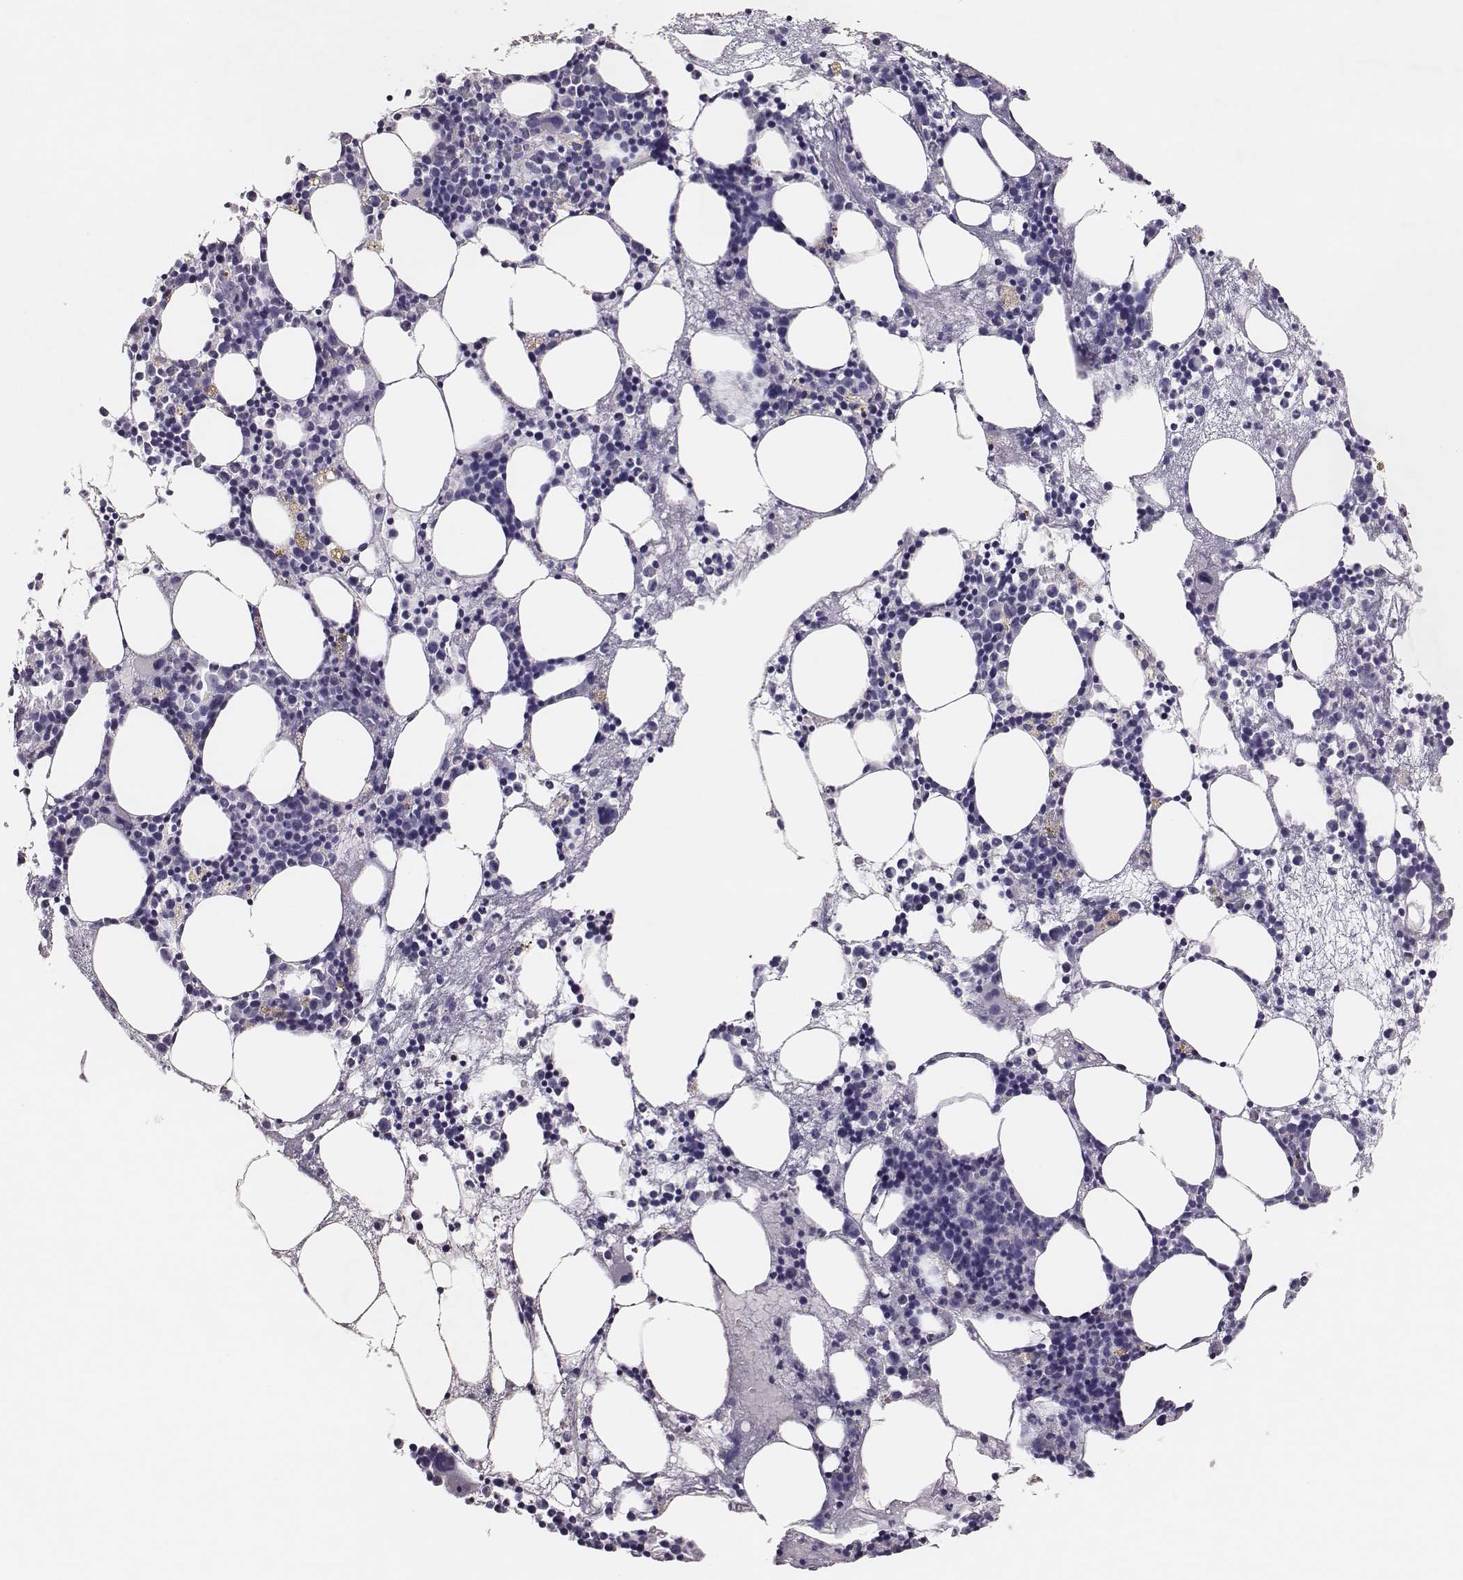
{"staining": {"intensity": "moderate", "quantity": "<25%", "location": "cytoplasmic/membranous"}, "tissue": "bone marrow", "cell_type": "Hematopoietic cells", "image_type": "normal", "snomed": [{"axis": "morphology", "description": "Normal tissue, NOS"}, {"axis": "topography", "description": "Bone marrow"}], "caption": "Immunohistochemical staining of benign human bone marrow displays moderate cytoplasmic/membranous protein positivity in approximately <25% of hematopoietic cells. (brown staining indicates protein expression, while blue staining denotes nuclei).", "gene": "P2RY10", "patient": {"sex": "male", "age": 54}}